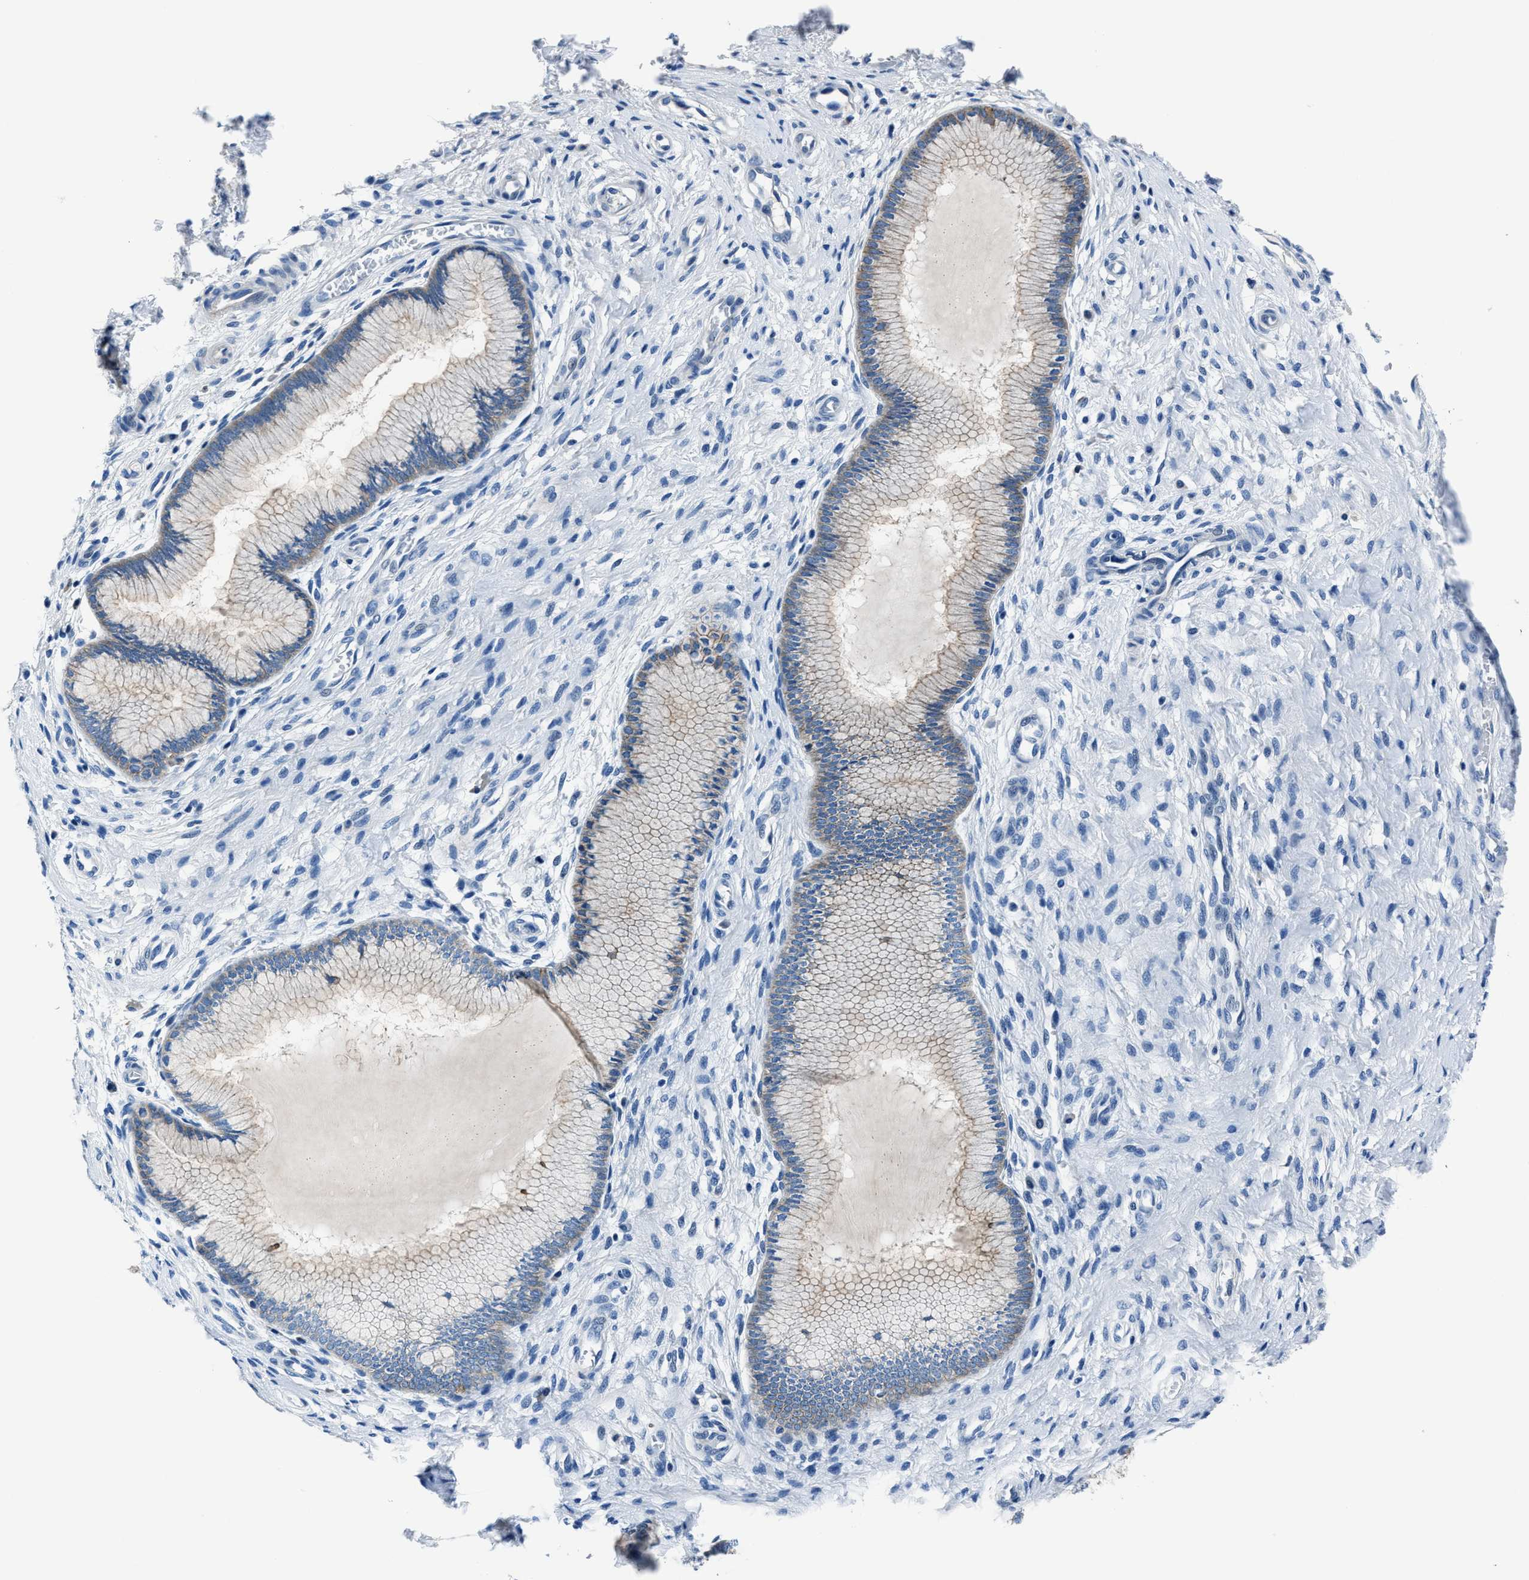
{"staining": {"intensity": "weak", "quantity": ">75%", "location": "cytoplasmic/membranous"}, "tissue": "cervix", "cell_type": "Glandular cells", "image_type": "normal", "snomed": [{"axis": "morphology", "description": "Normal tissue, NOS"}, {"axis": "topography", "description": "Cervix"}], "caption": "The micrograph reveals a brown stain indicating the presence of a protein in the cytoplasmic/membranous of glandular cells in cervix. The protein is shown in brown color, while the nuclei are stained blue.", "gene": "LMO7", "patient": {"sex": "female", "age": 55}}